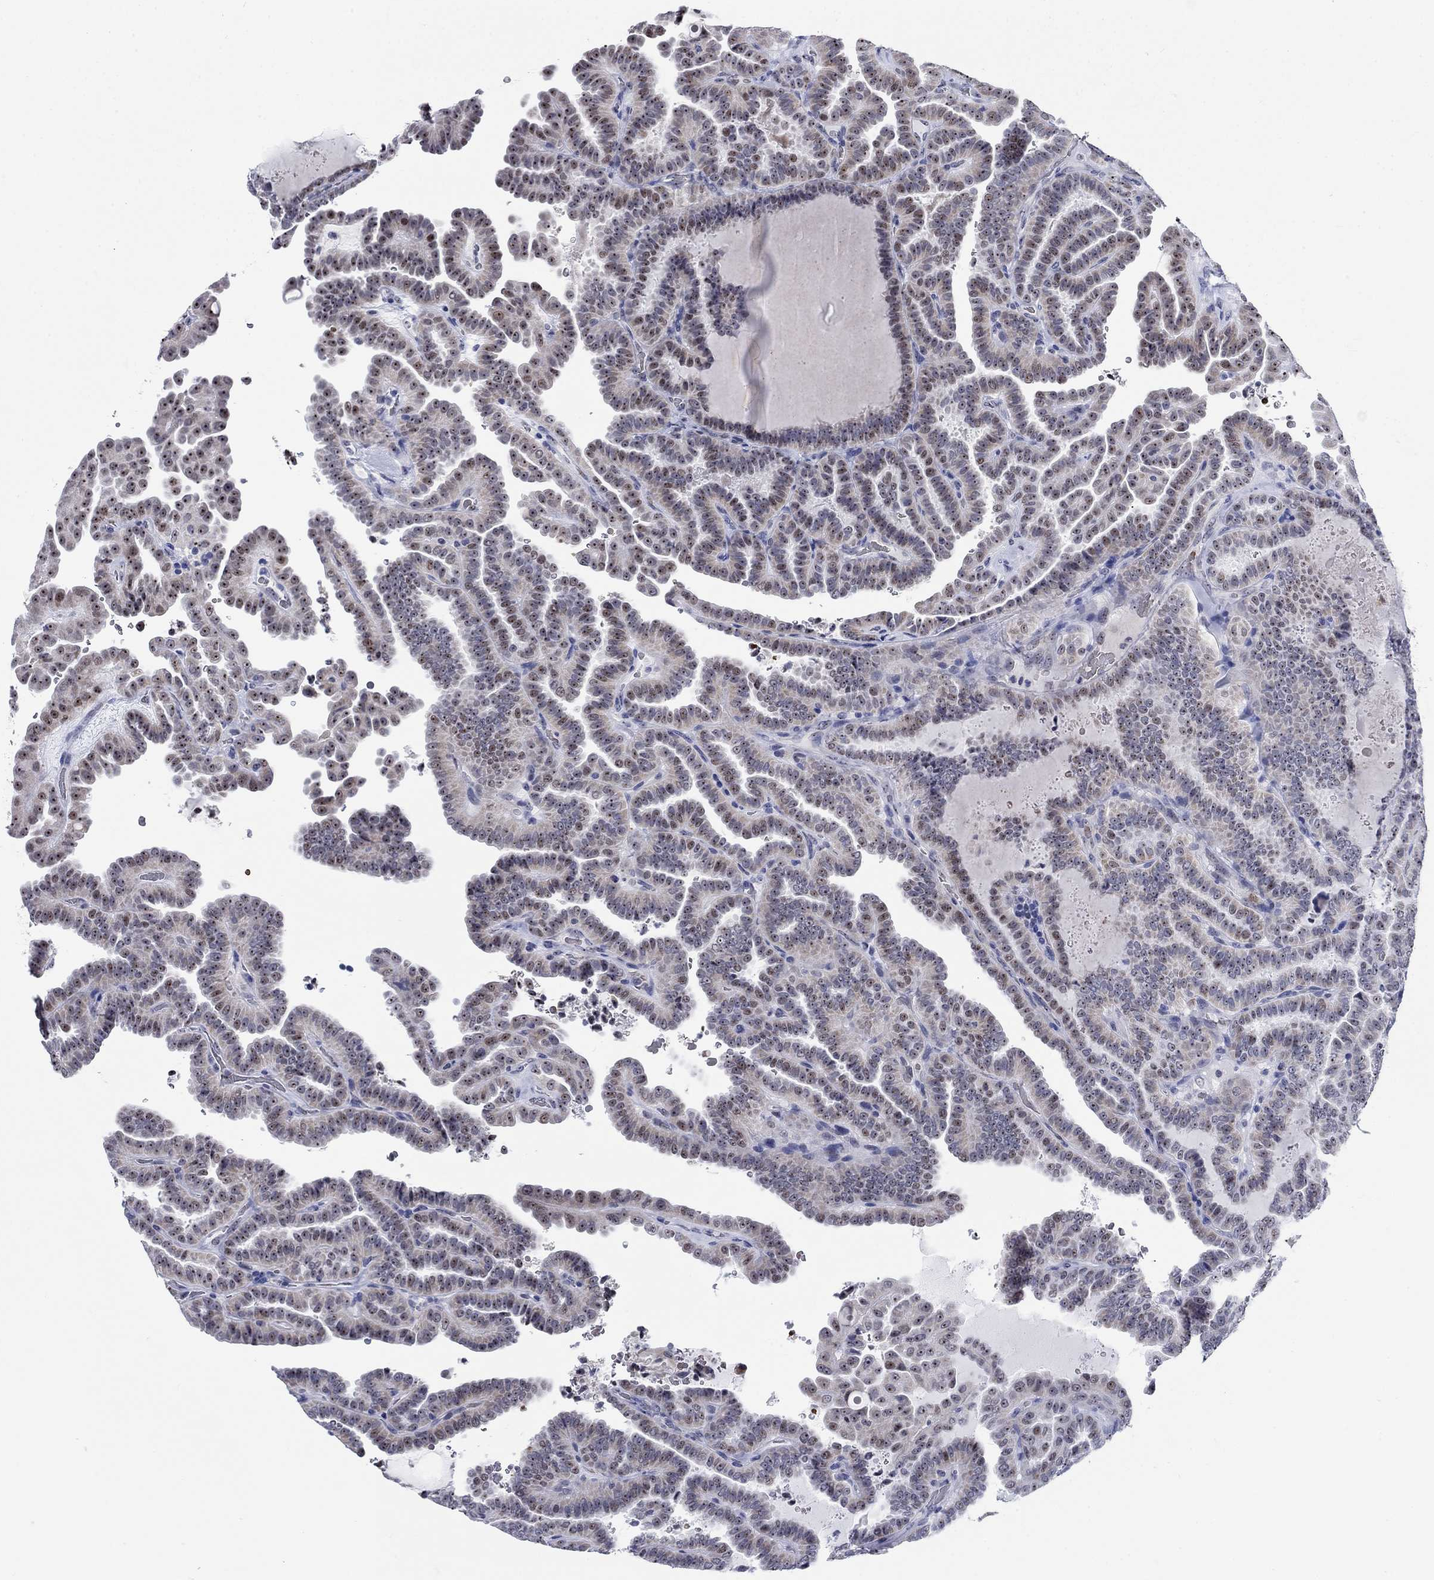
{"staining": {"intensity": "strong", "quantity": ">75%", "location": "nuclear"}, "tissue": "thyroid cancer", "cell_type": "Tumor cells", "image_type": "cancer", "snomed": [{"axis": "morphology", "description": "Papillary adenocarcinoma, NOS"}, {"axis": "topography", "description": "Thyroid gland"}], "caption": "Protein expression analysis of human thyroid cancer (papillary adenocarcinoma) reveals strong nuclear staining in about >75% of tumor cells.", "gene": "ZNF446", "patient": {"sex": "female", "age": 39}}